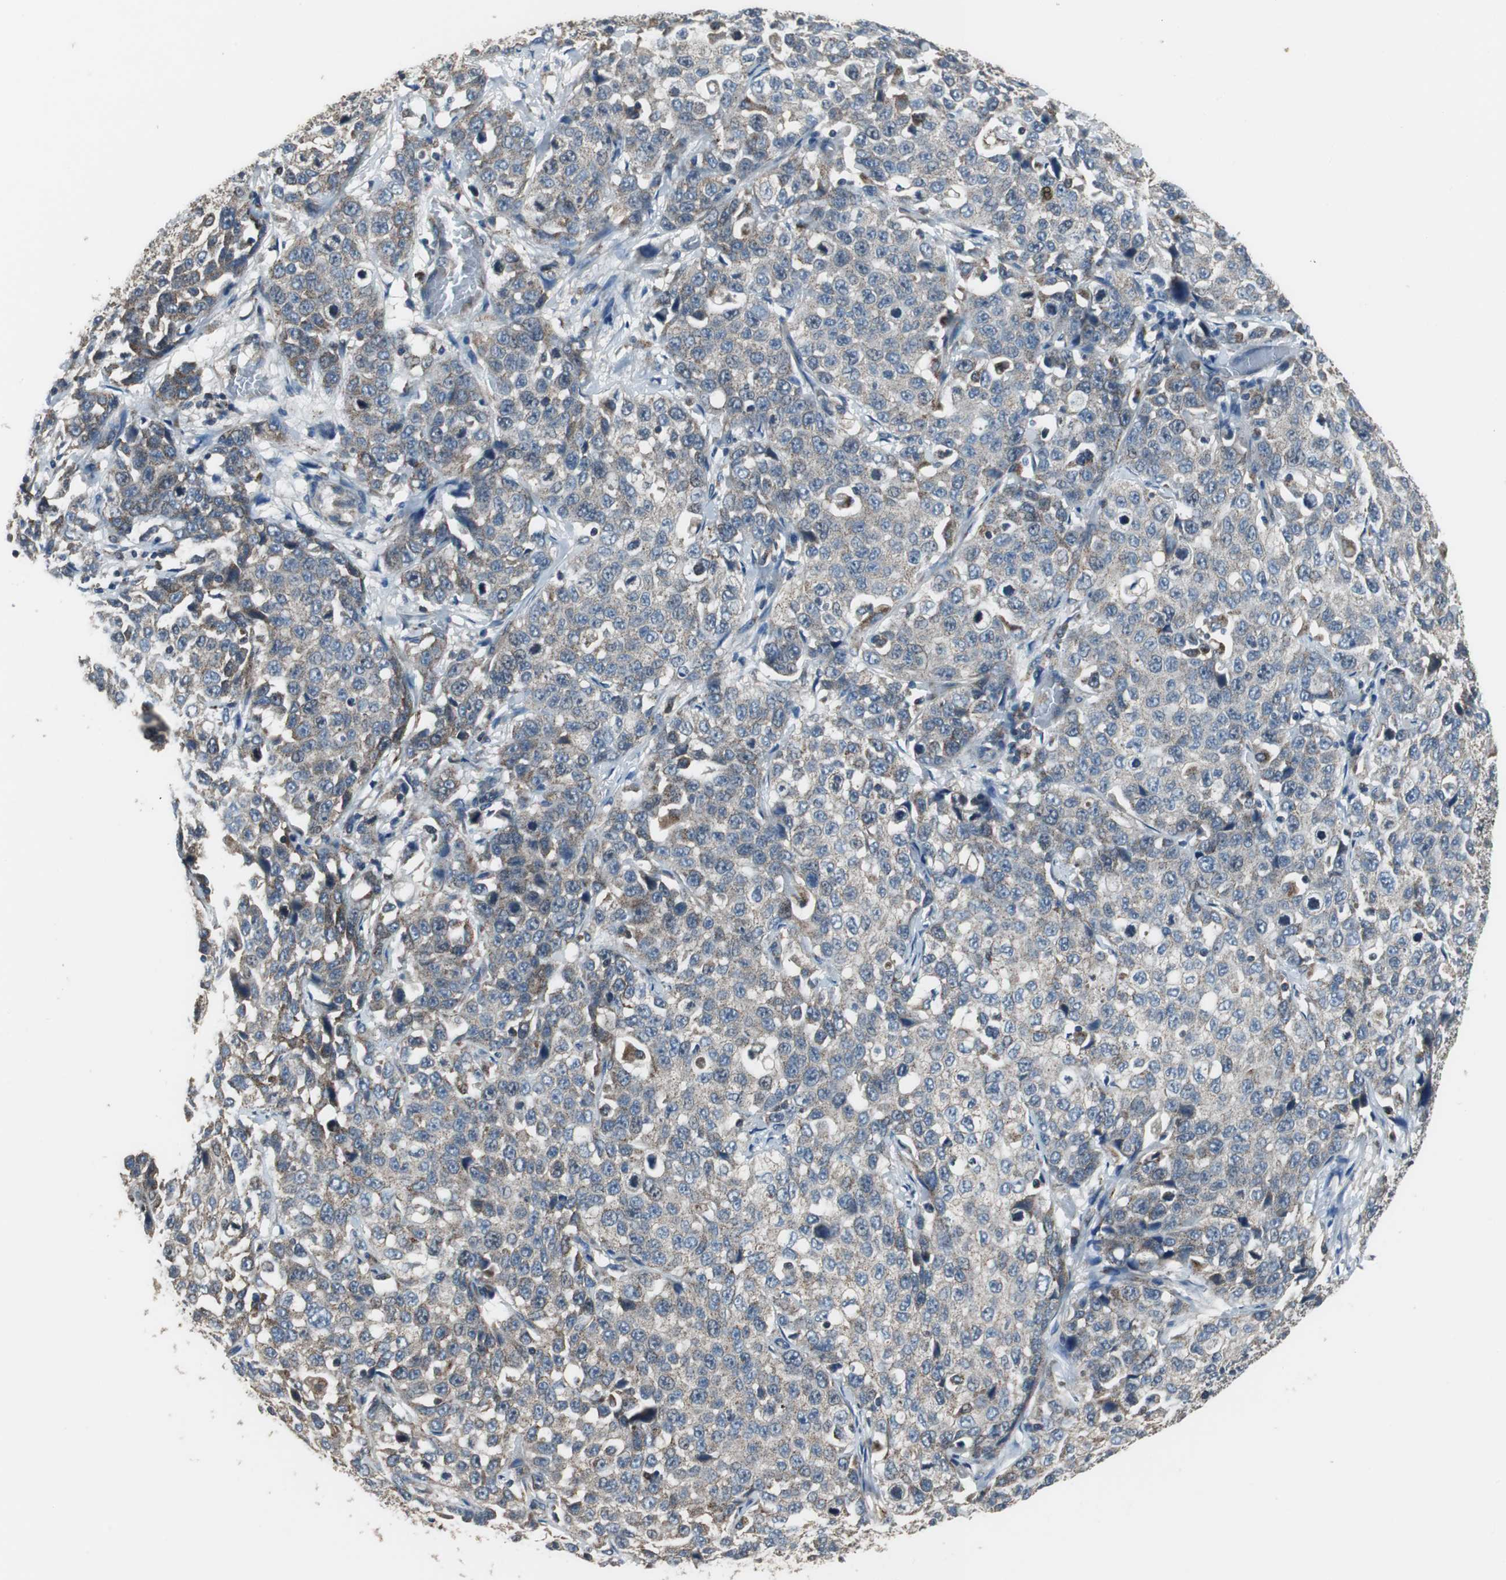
{"staining": {"intensity": "weak", "quantity": ">75%", "location": "cytoplasmic/membranous"}, "tissue": "stomach cancer", "cell_type": "Tumor cells", "image_type": "cancer", "snomed": [{"axis": "morphology", "description": "Normal tissue, NOS"}, {"axis": "morphology", "description": "Adenocarcinoma, NOS"}, {"axis": "topography", "description": "Stomach"}], "caption": "Human adenocarcinoma (stomach) stained with a protein marker displays weak staining in tumor cells.", "gene": "PI4KB", "patient": {"sex": "male", "age": 48}}